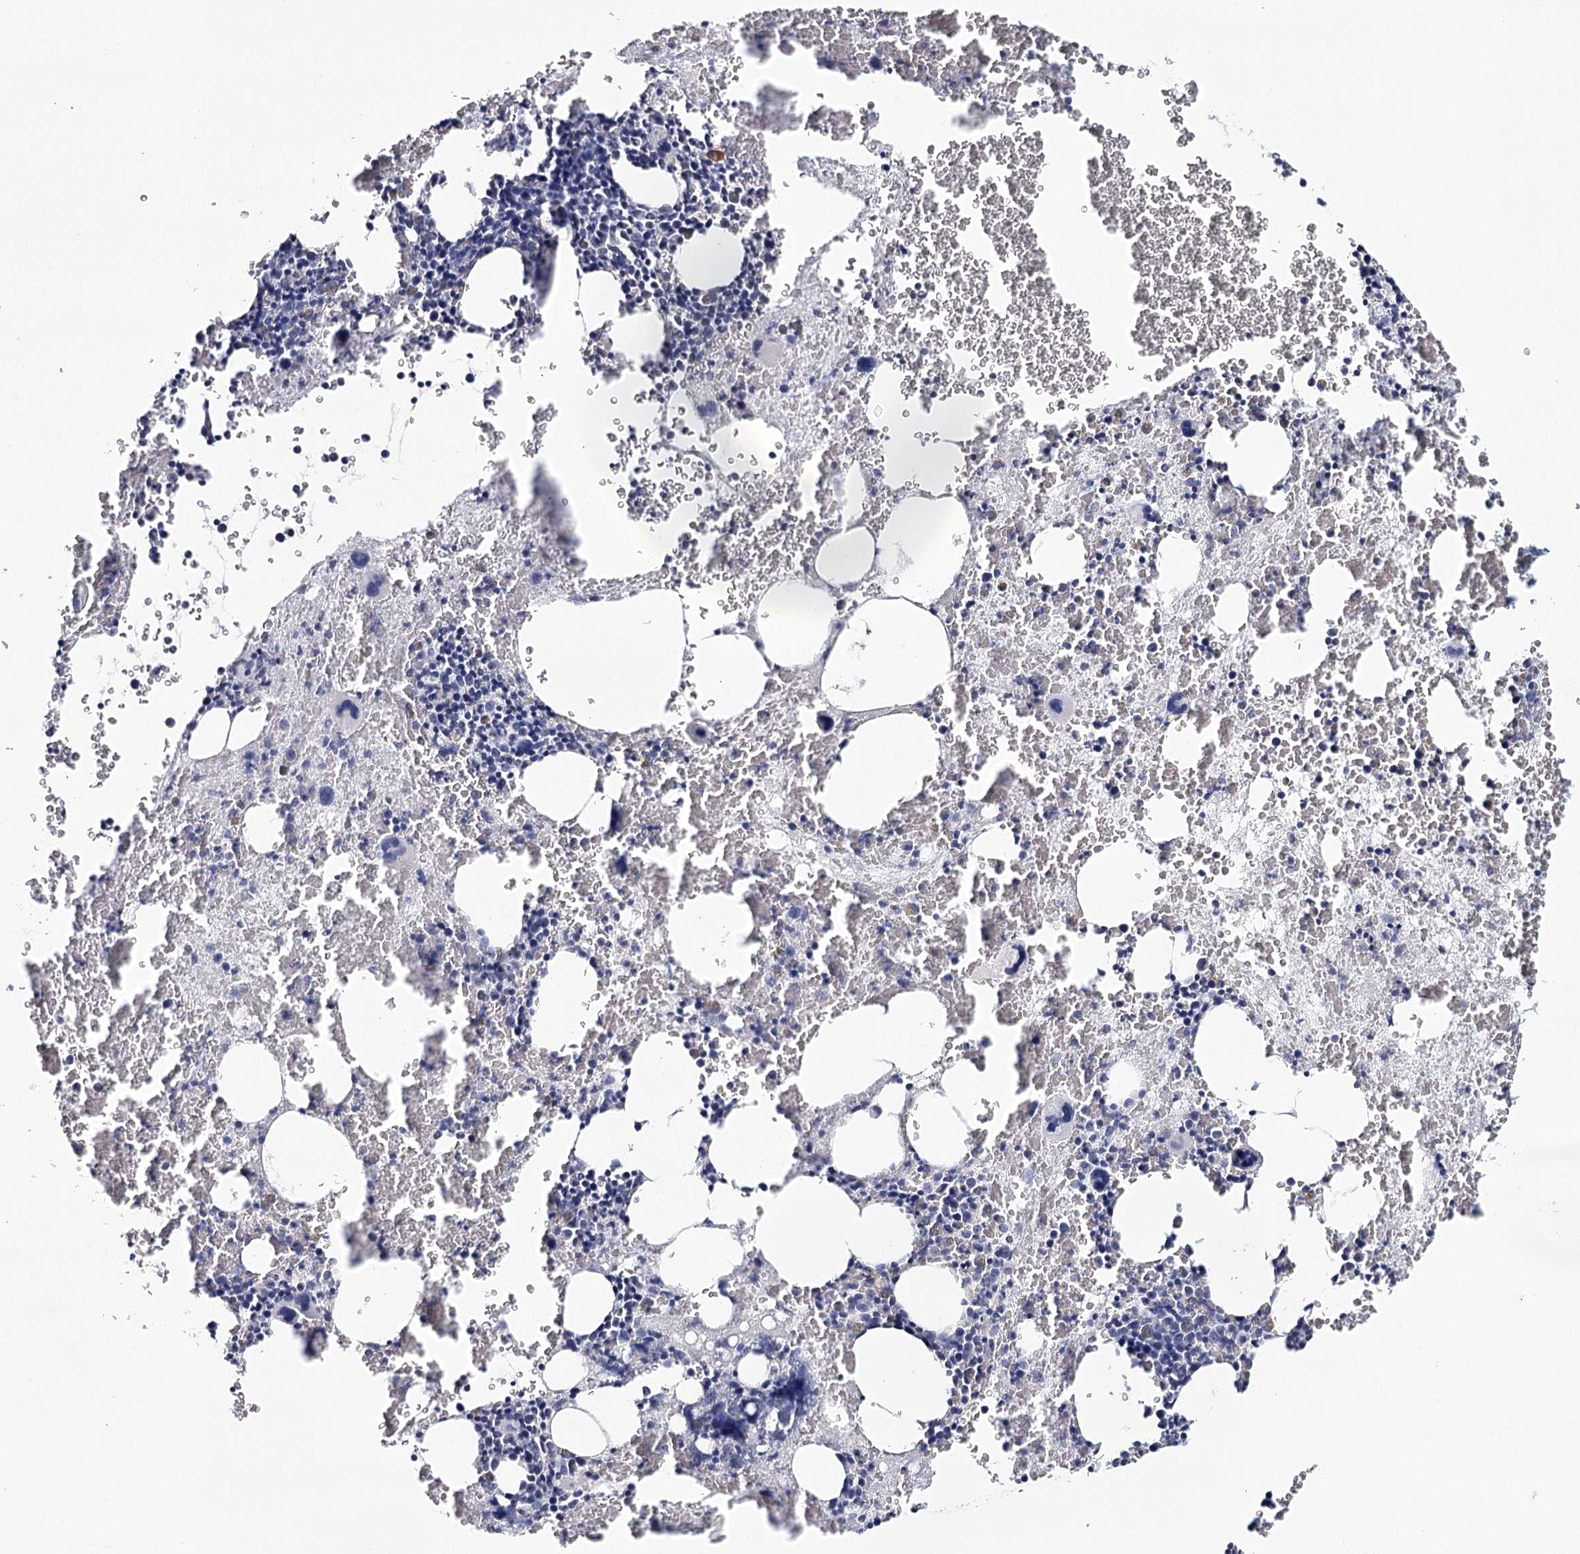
{"staining": {"intensity": "negative", "quantity": "none", "location": "none"}, "tissue": "bone marrow", "cell_type": "Hematopoietic cells", "image_type": "normal", "snomed": [{"axis": "morphology", "description": "Normal tissue, NOS"}, {"axis": "topography", "description": "Bone marrow"}], "caption": "Immunohistochemistry (IHC) image of unremarkable human bone marrow stained for a protein (brown), which displays no positivity in hematopoietic cells.", "gene": "HSPA4L", "patient": {"sex": "male", "age": 36}}